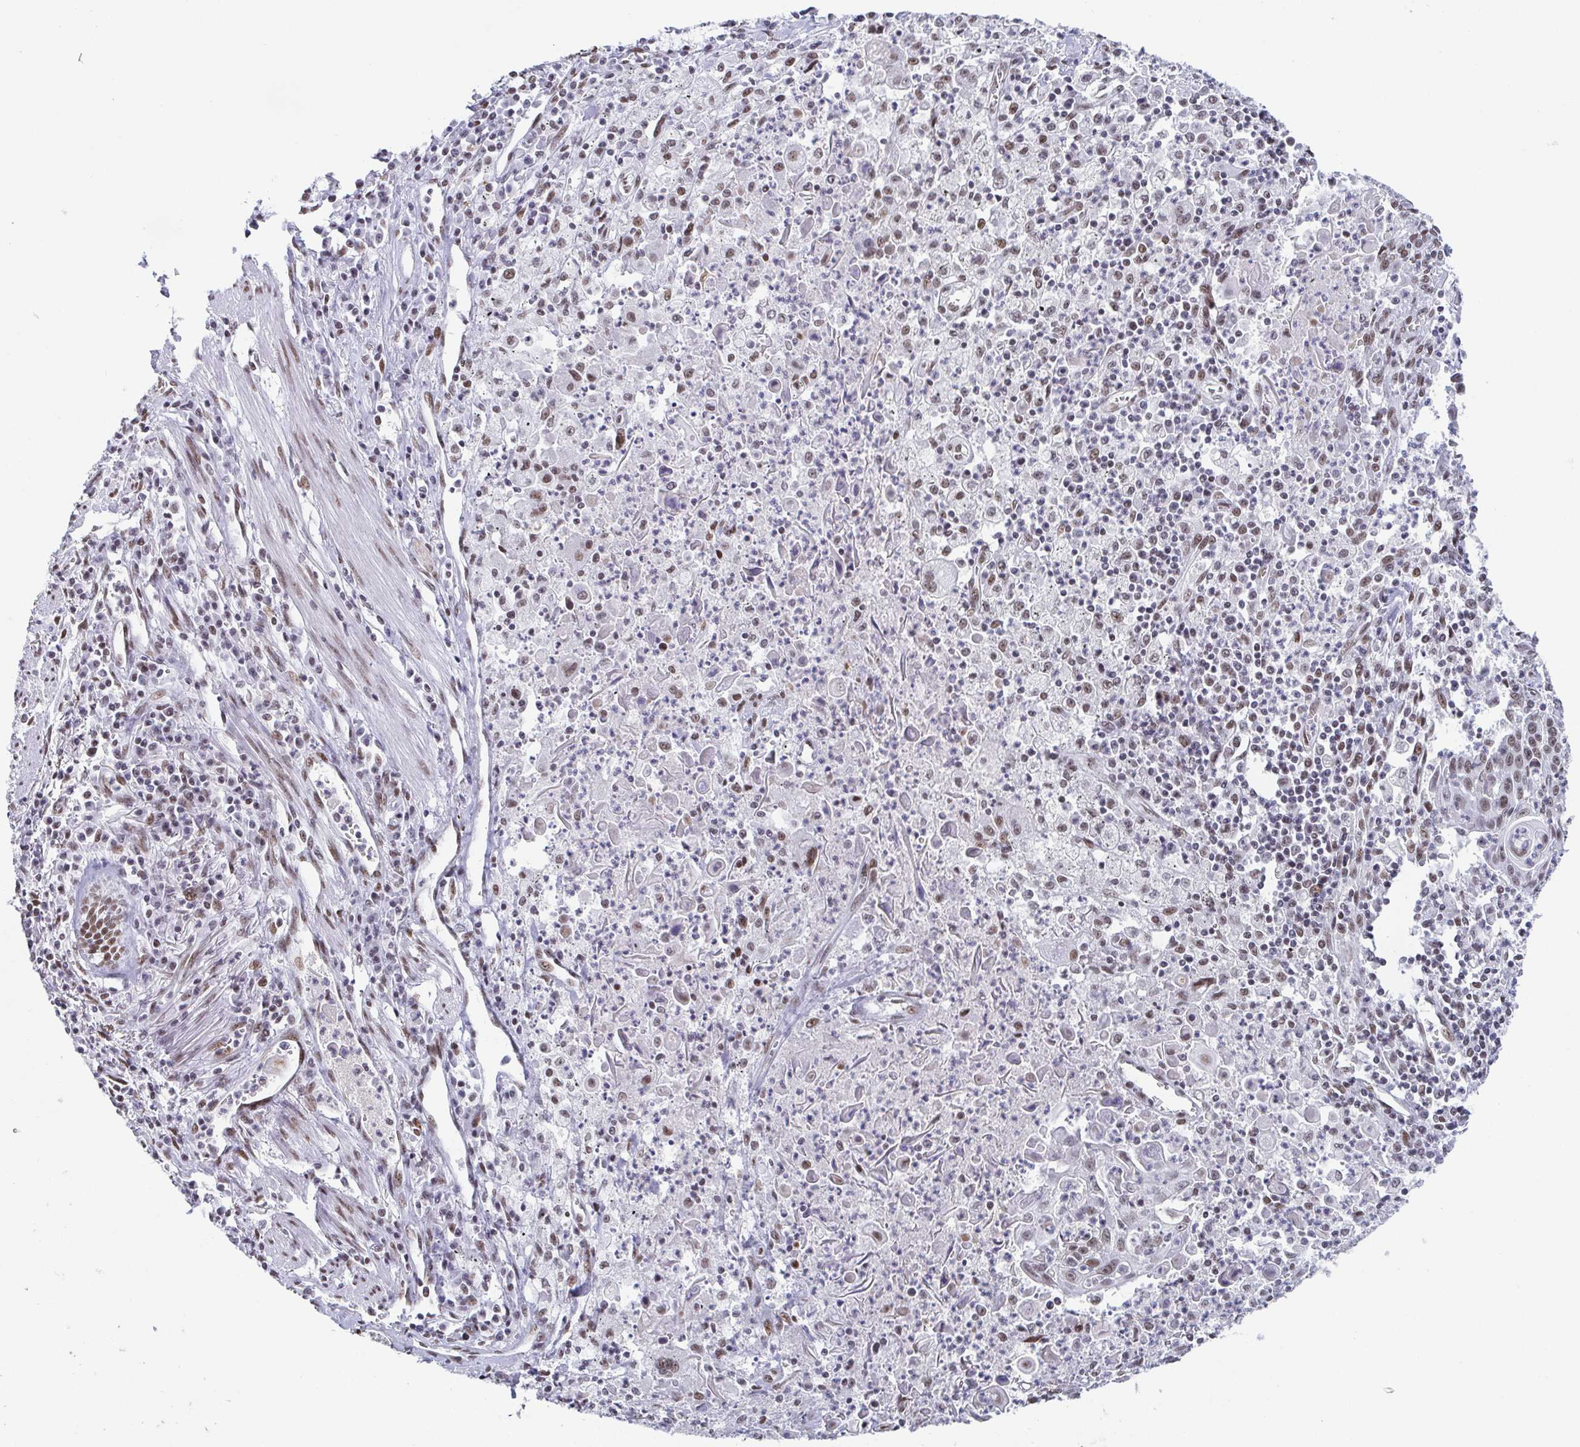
{"staining": {"intensity": "moderate", "quantity": "25%-75%", "location": "nuclear"}, "tissue": "lung cancer", "cell_type": "Tumor cells", "image_type": "cancer", "snomed": [{"axis": "morphology", "description": "Squamous cell carcinoma, NOS"}, {"axis": "morphology", "description": "Squamous cell carcinoma, metastatic, NOS"}, {"axis": "topography", "description": "Lung"}, {"axis": "topography", "description": "Pleura, NOS"}], "caption": "Immunohistochemistry (IHC) staining of squamous cell carcinoma (lung), which exhibits medium levels of moderate nuclear expression in approximately 25%-75% of tumor cells indicating moderate nuclear protein expression. The staining was performed using DAB (brown) for protein detection and nuclei were counterstained in hematoxylin (blue).", "gene": "SLC7A10", "patient": {"sex": "male", "age": 72}}